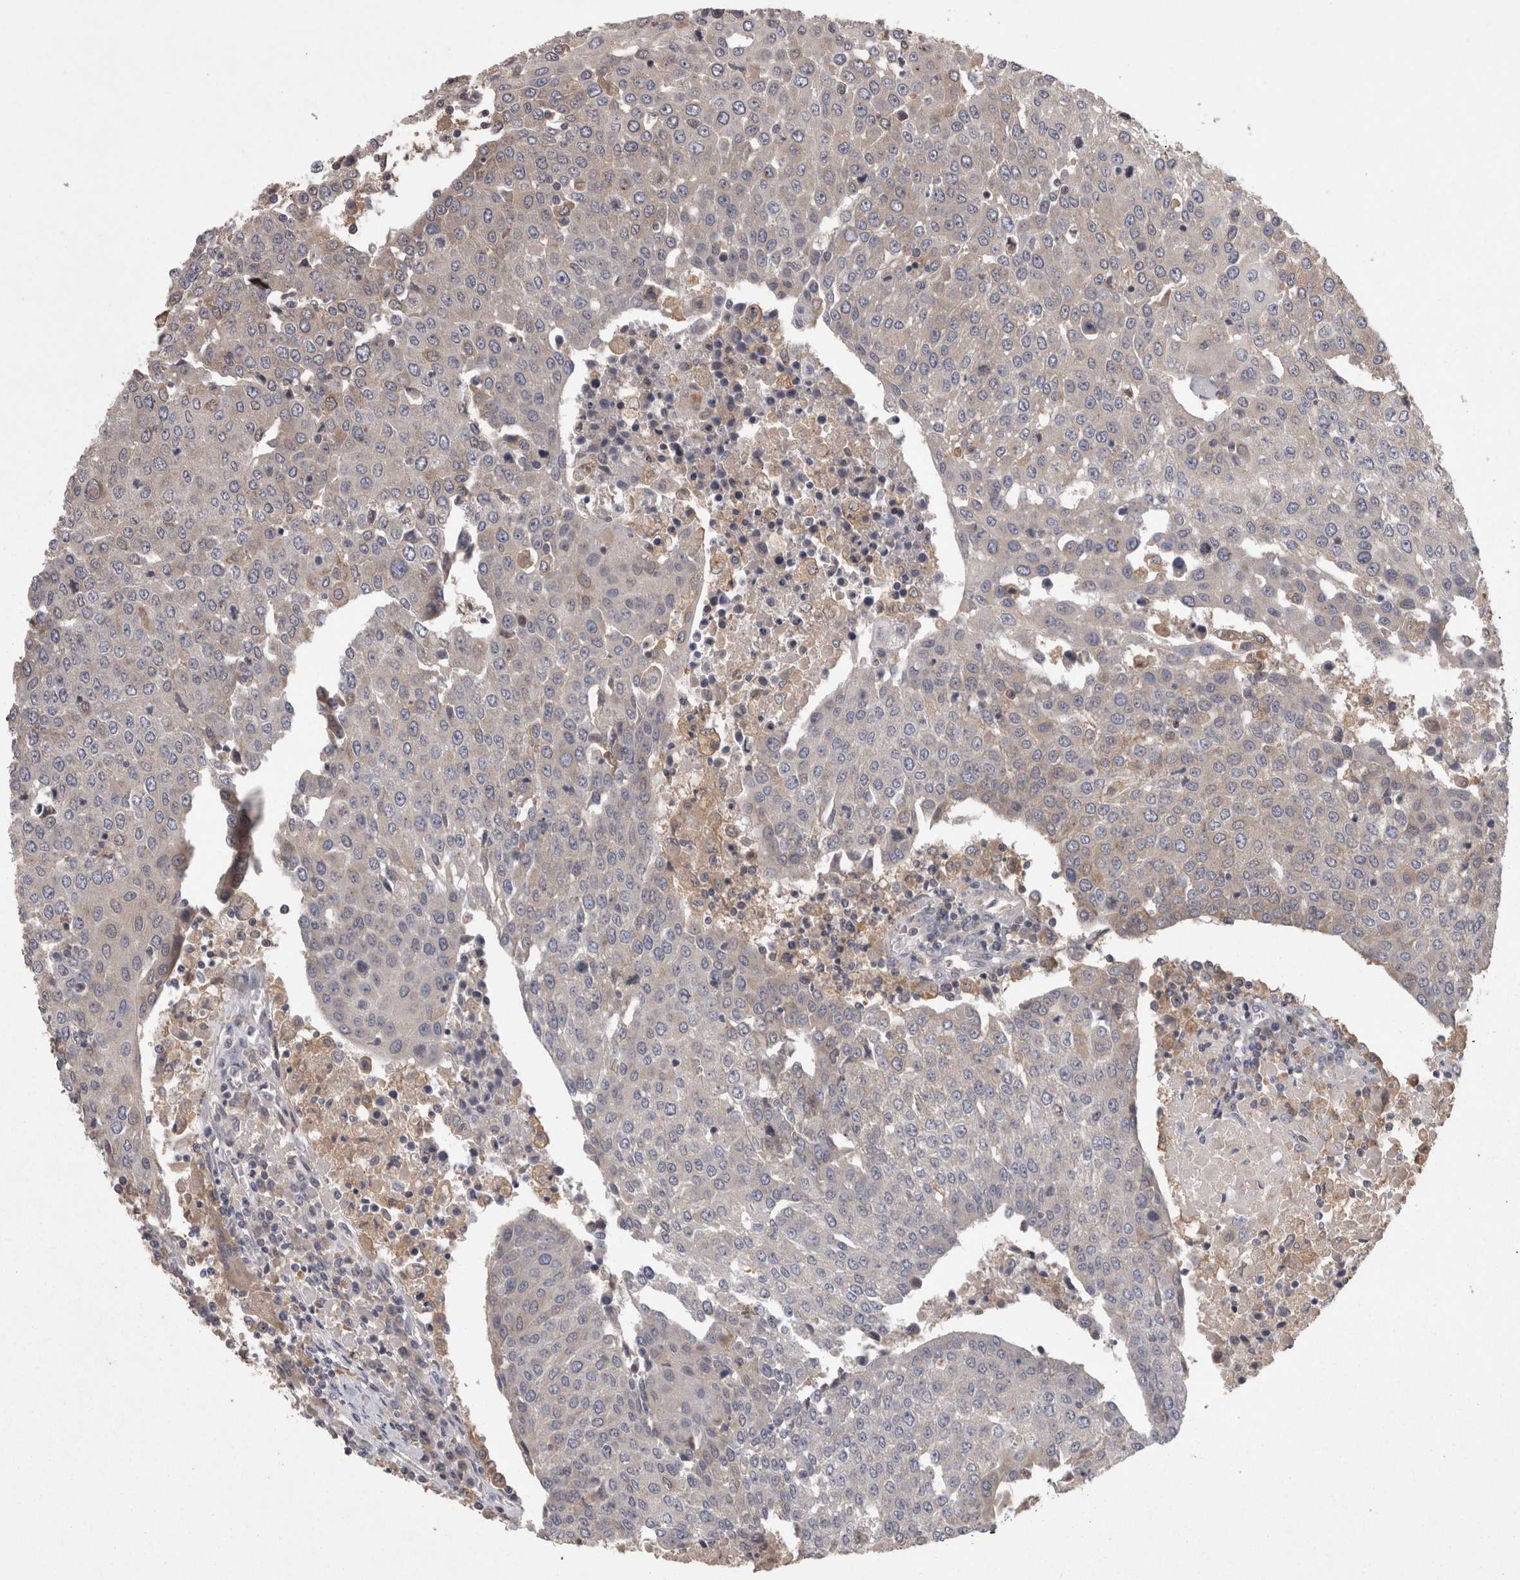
{"staining": {"intensity": "weak", "quantity": "<25%", "location": "cytoplasmic/membranous"}, "tissue": "urothelial cancer", "cell_type": "Tumor cells", "image_type": "cancer", "snomed": [{"axis": "morphology", "description": "Urothelial carcinoma, High grade"}, {"axis": "topography", "description": "Urinary bladder"}], "caption": "This is a micrograph of immunohistochemistry staining of urothelial cancer, which shows no staining in tumor cells. (DAB (3,3'-diaminobenzidine) IHC, high magnification).", "gene": "PCM1", "patient": {"sex": "female", "age": 85}}